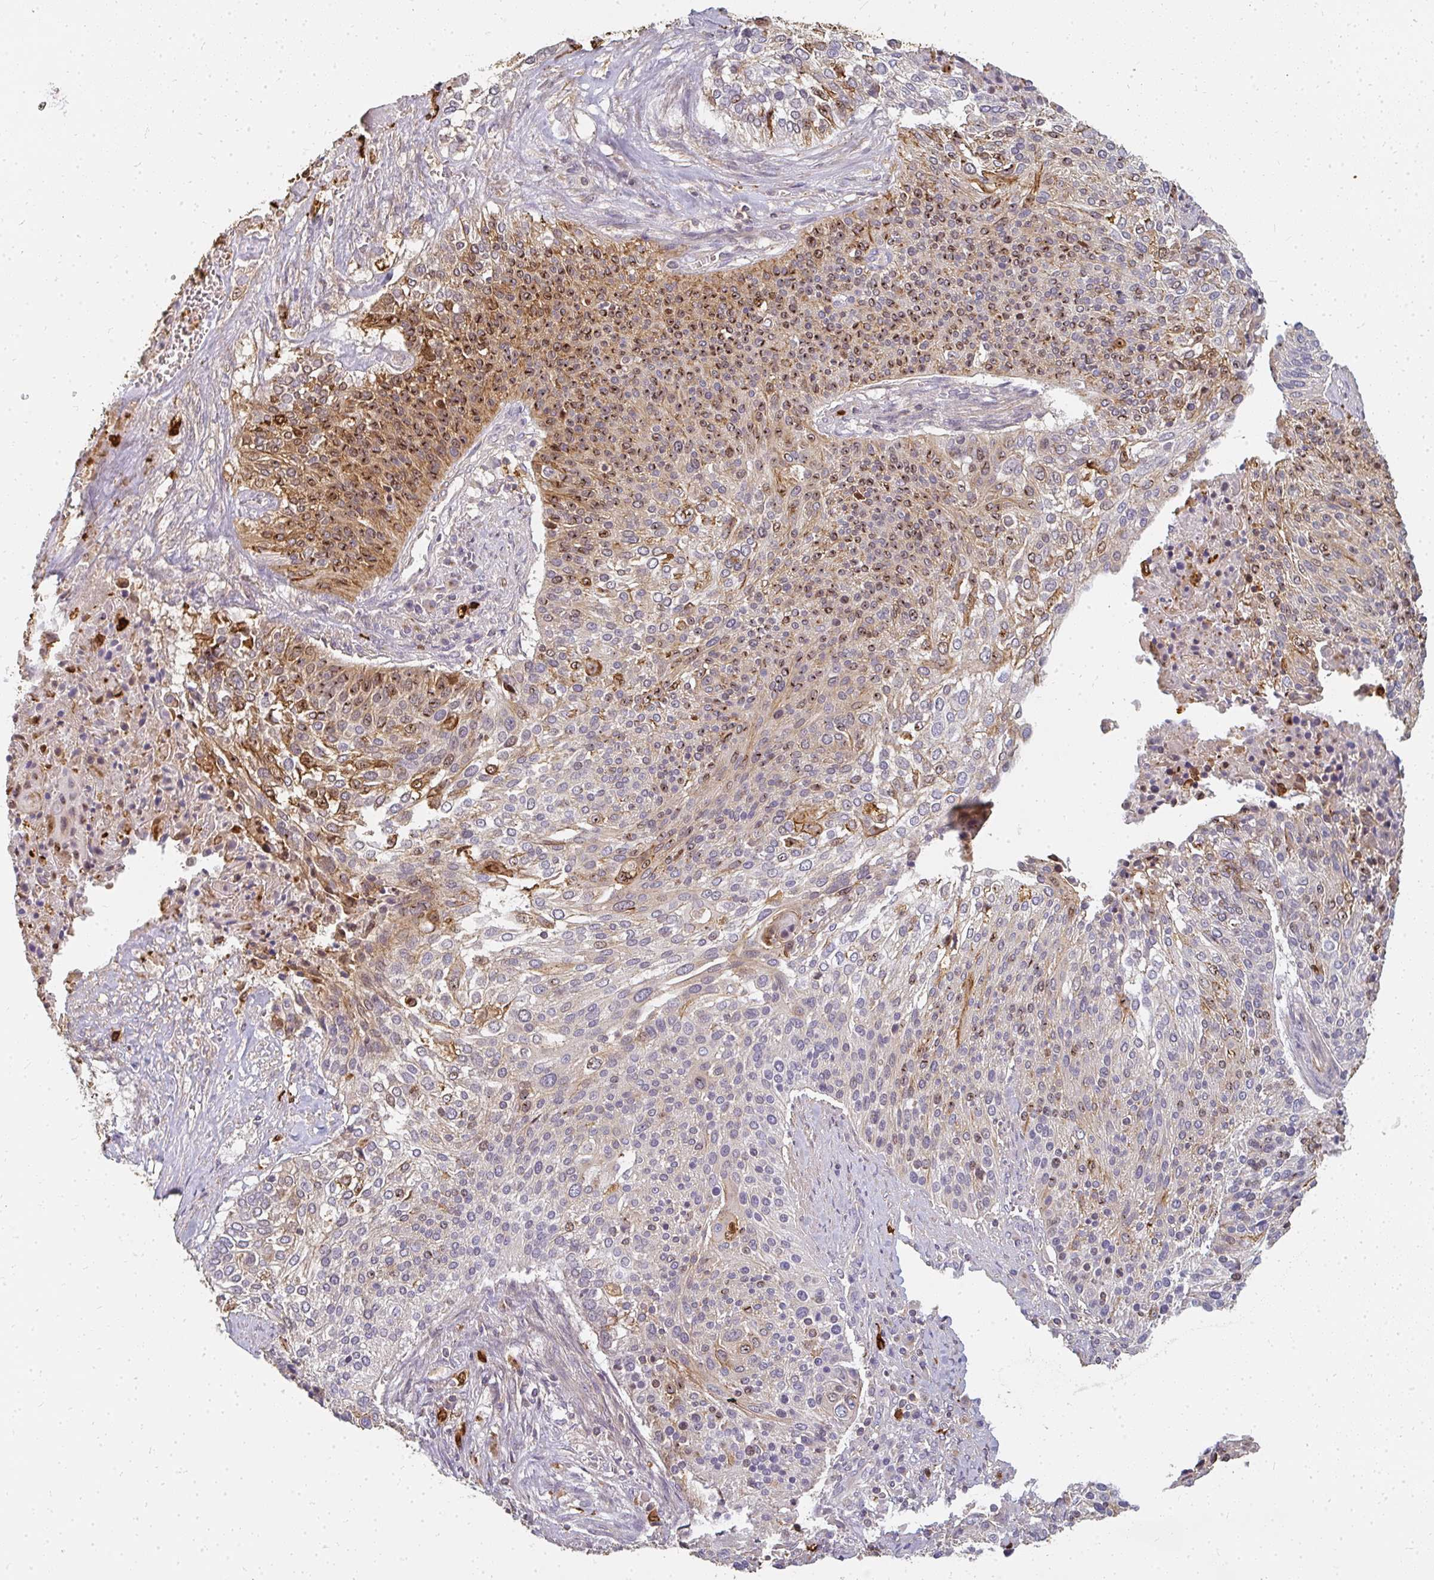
{"staining": {"intensity": "moderate", "quantity": "25%-75%", "location": "cytoplasmic/membranous,nuclear"}, "tissue": "cervical cancer", "cell_type": "Tumor cells", "image_type": "cancer", "snomed": [{"axis": "morphology", "description": "Squamous cell carcinoma, NOS"}, {"axis": "topography", "description": "Cervix"}], "caption": "Protein analysis of cervical squamous cell carcinoma tissue demonstrates moderate cytoplasmic/membranous and nuclear positivity in approximately 25%-75% of tumor cells.", "gene": "CNTRL", "patient": {"sex": "female", "age": 31}}